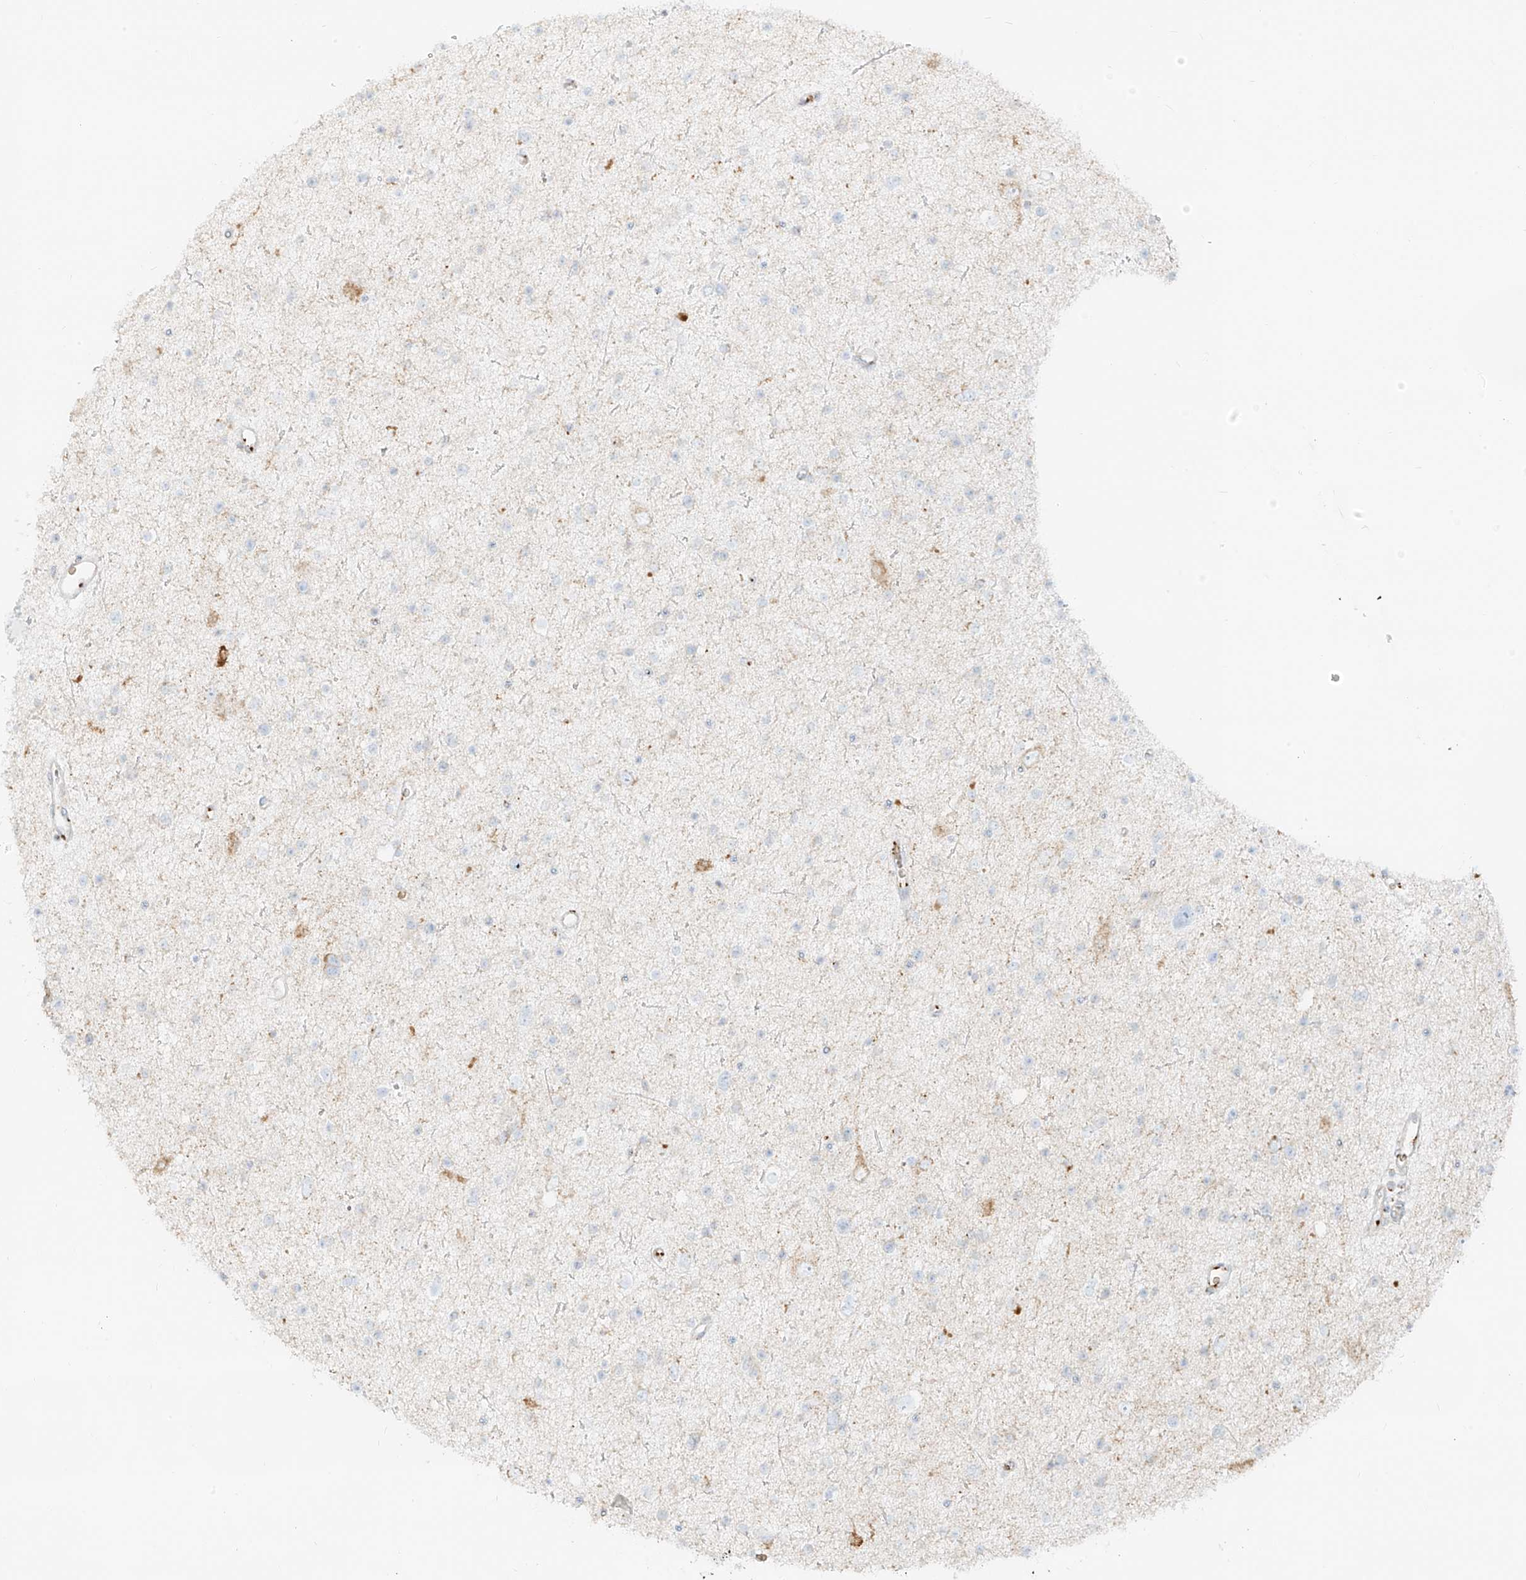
{"staining": {"intensity": "negative", "quantity": "none", "location": "none"}, "tissue": "glioma", "cell_type": "Tumor cells", "image_type": "cancer", "snomed": [{"axis": "morphology", "description": "Glioma, malignant, Low grade"}, {"axis": "topography", "description": "Brain"}], "caption": "Immunohistochemistry (IHC) photomicrograph of human glioma stained for a protein (brown), which exhibits no positivity in tumor cells.", "gene": "TMEM87B", "patient": {"sex": "female", "age": 37}}